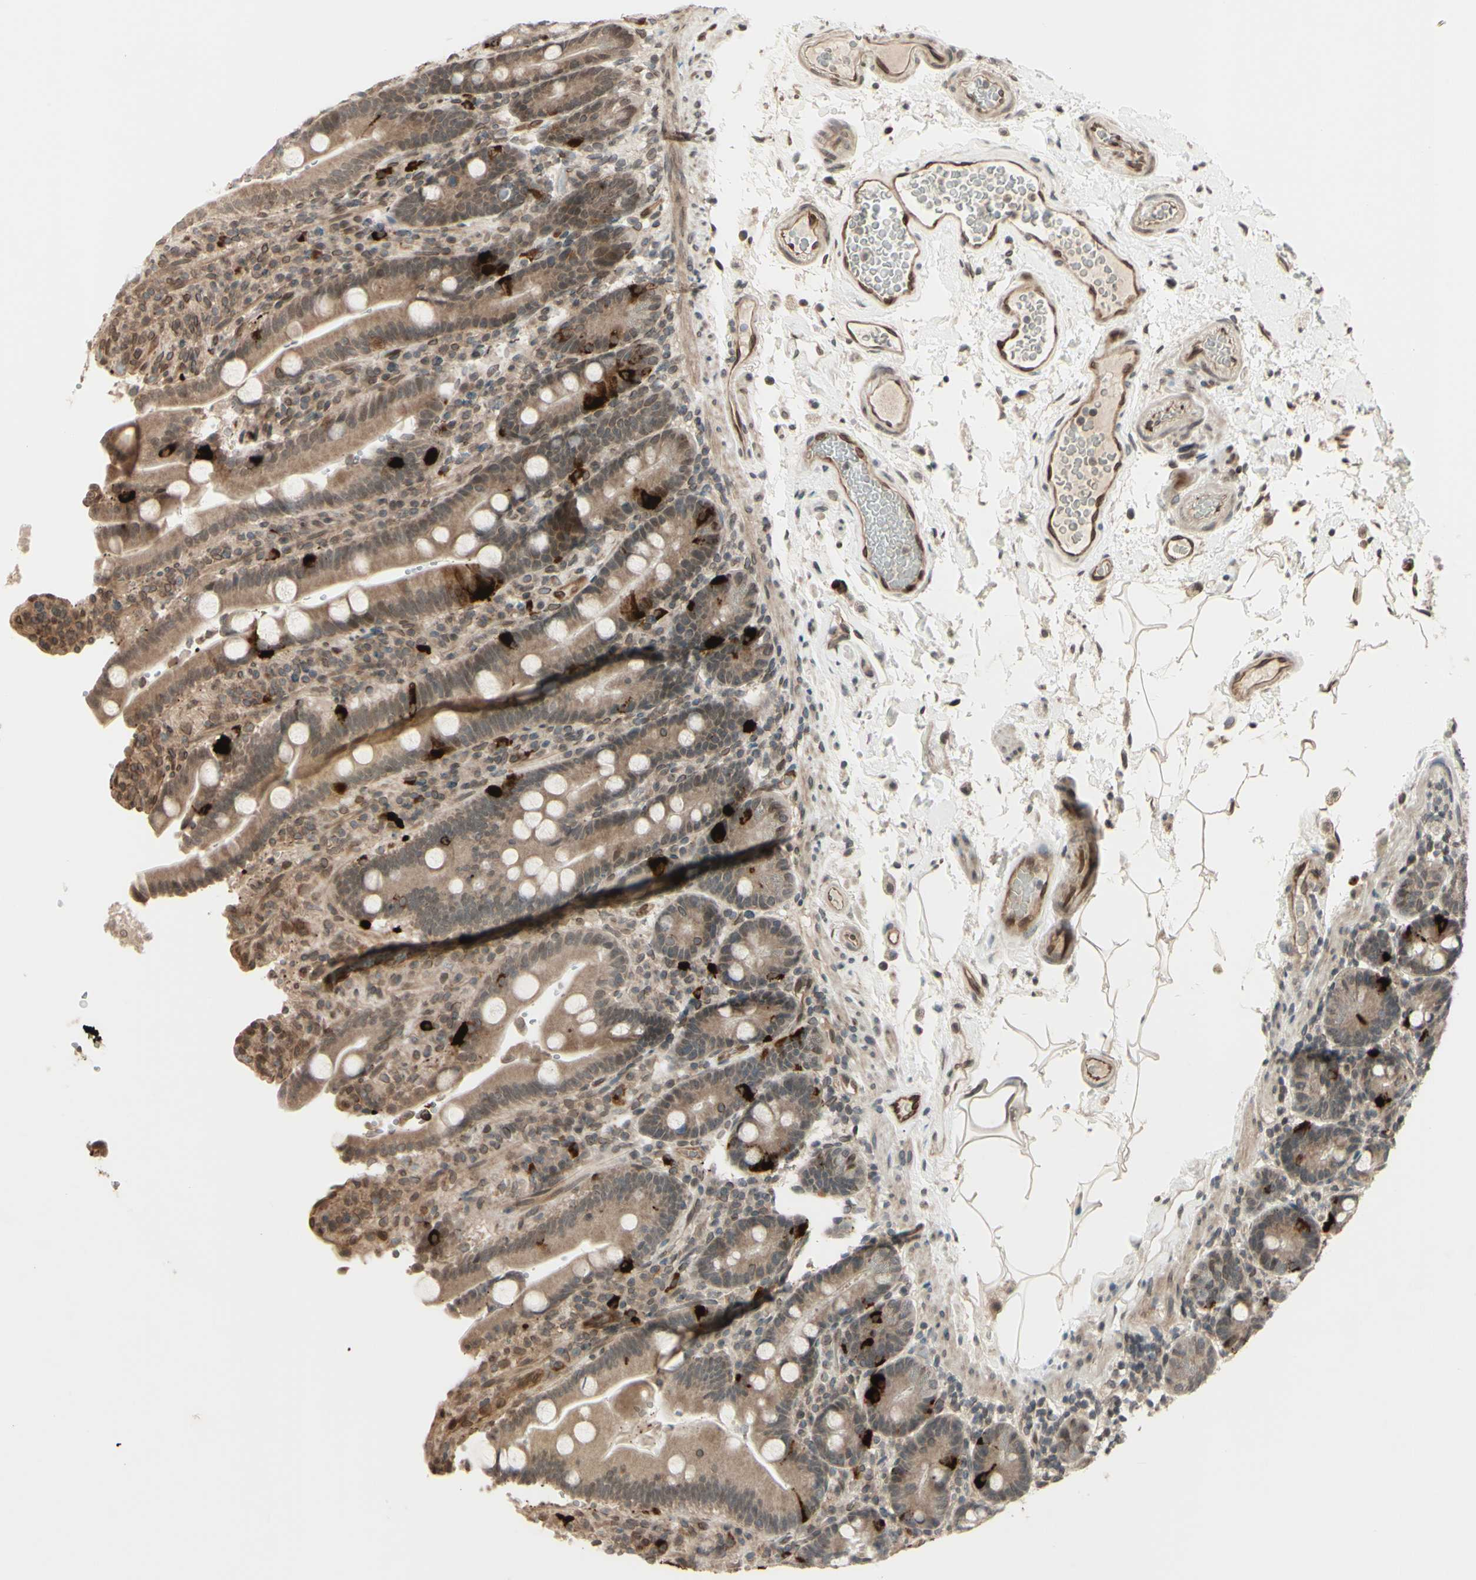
{"staining": {"intensity": "strong", "quantity": ">75%", "location": "cytoplasmic/membranous"}, "tissue": "duodenum", "cell_type": "Glandular cells", "image_type": "normal", "snomed": [{"axis": "morphology", "description": "Normal tissue, NOS"}, {"axis": "topography", "description": "Small intestine, NOS"}], "caption": "Protein expression analysis of unremarkable duodenum displays strong cytoplasmic/membranous expression in about >75% of glandular cells.", "gene": "MLF2", "patient": {"sex": "female", "age": 71}}